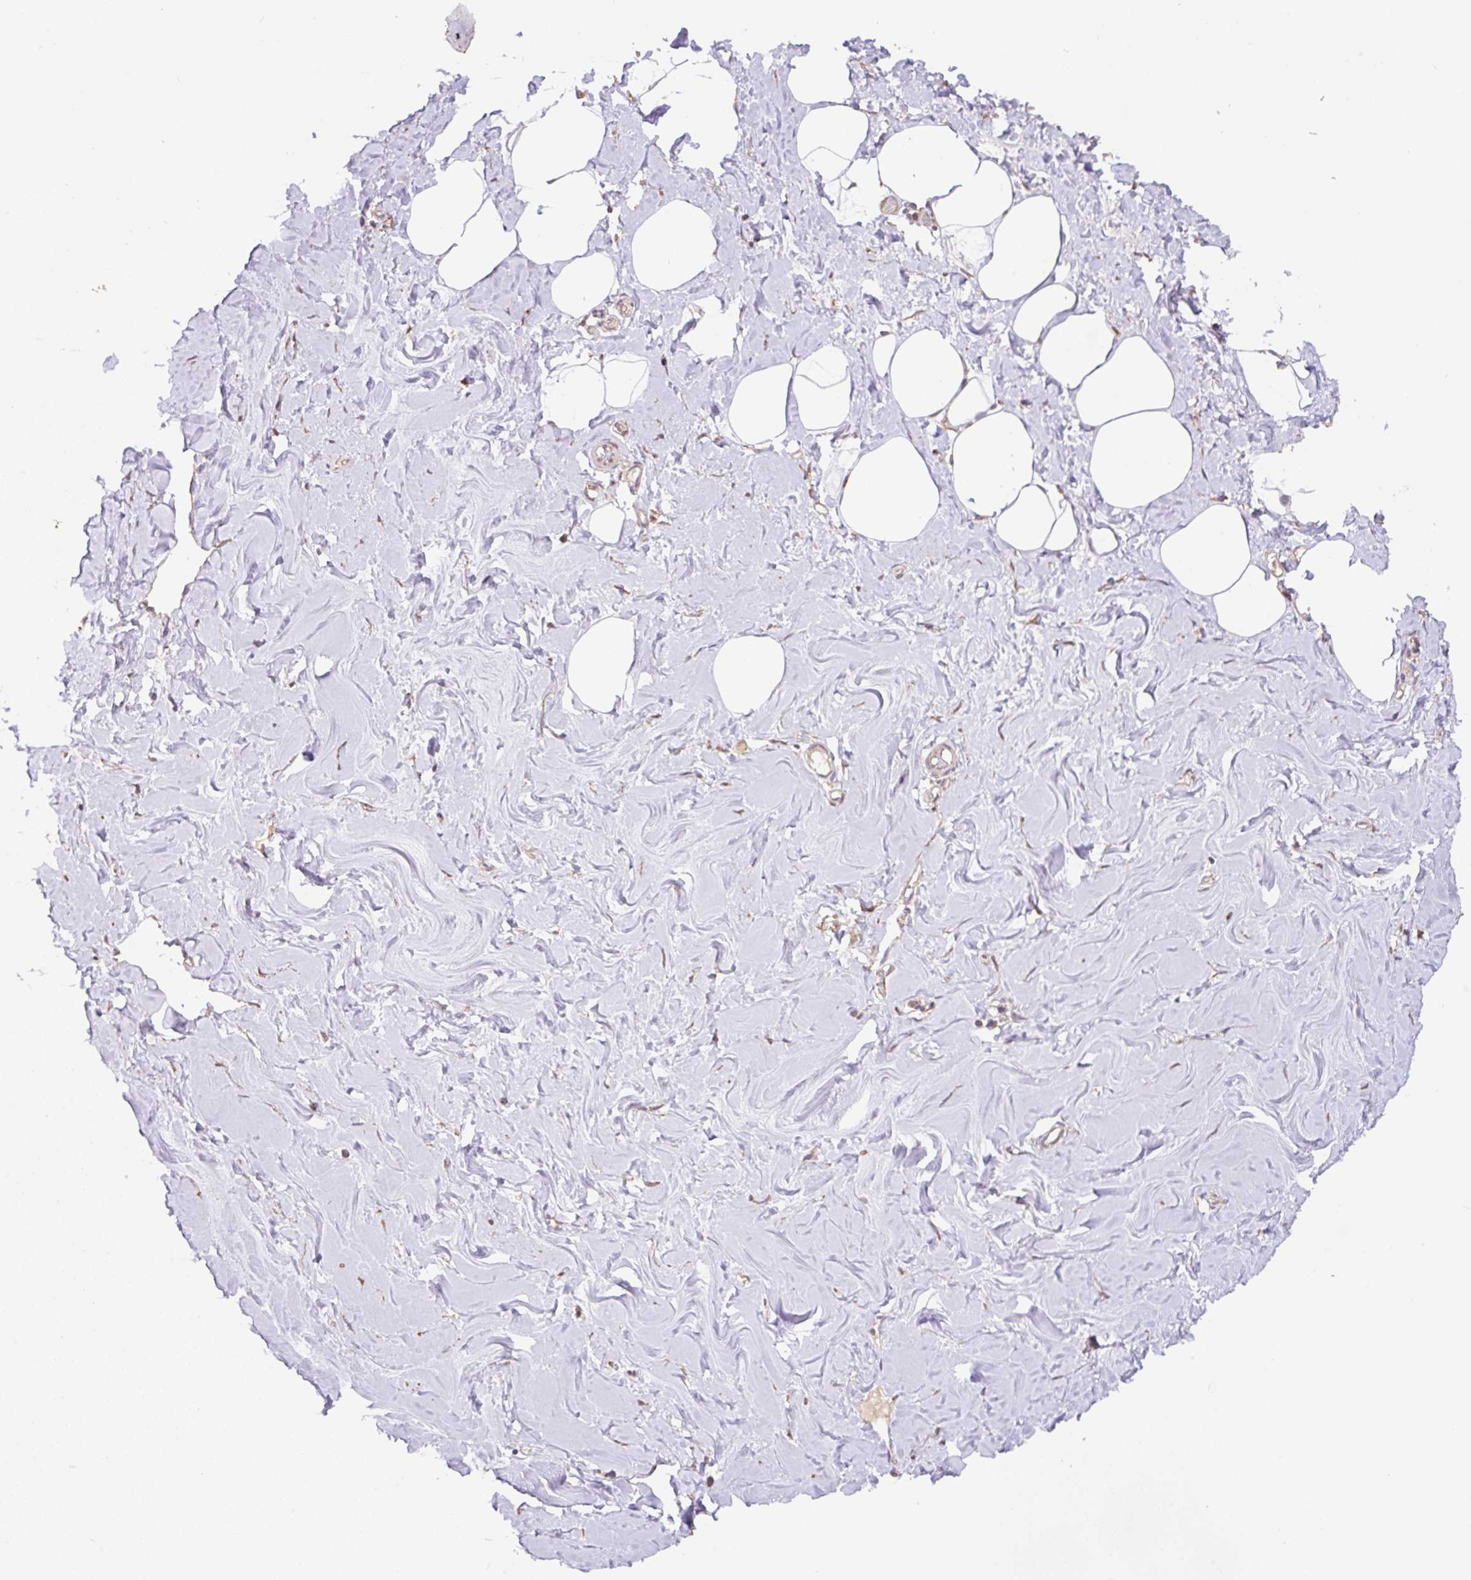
{"staining": {"intensity": "weak", "quantity": "25%-75%", "location": "cytoplasmic/membranous"}, "tissue": "breast", "cell_type": "Adipocytes", "image_type": "normal", "snomed": [{"axis": "morphology", "description": "Normal tissue, NOS"}, {"axis": "topography", "description": "Breast"}], "caption": "A high-resolution histopathology image shows IHC staining of benign breast, which displays weak cytoplasmic/membranous positivity in approximately 25%-75% of adipocytes.", "gene": "COX8A", "patient": {"sex": "female", "age": 27}}